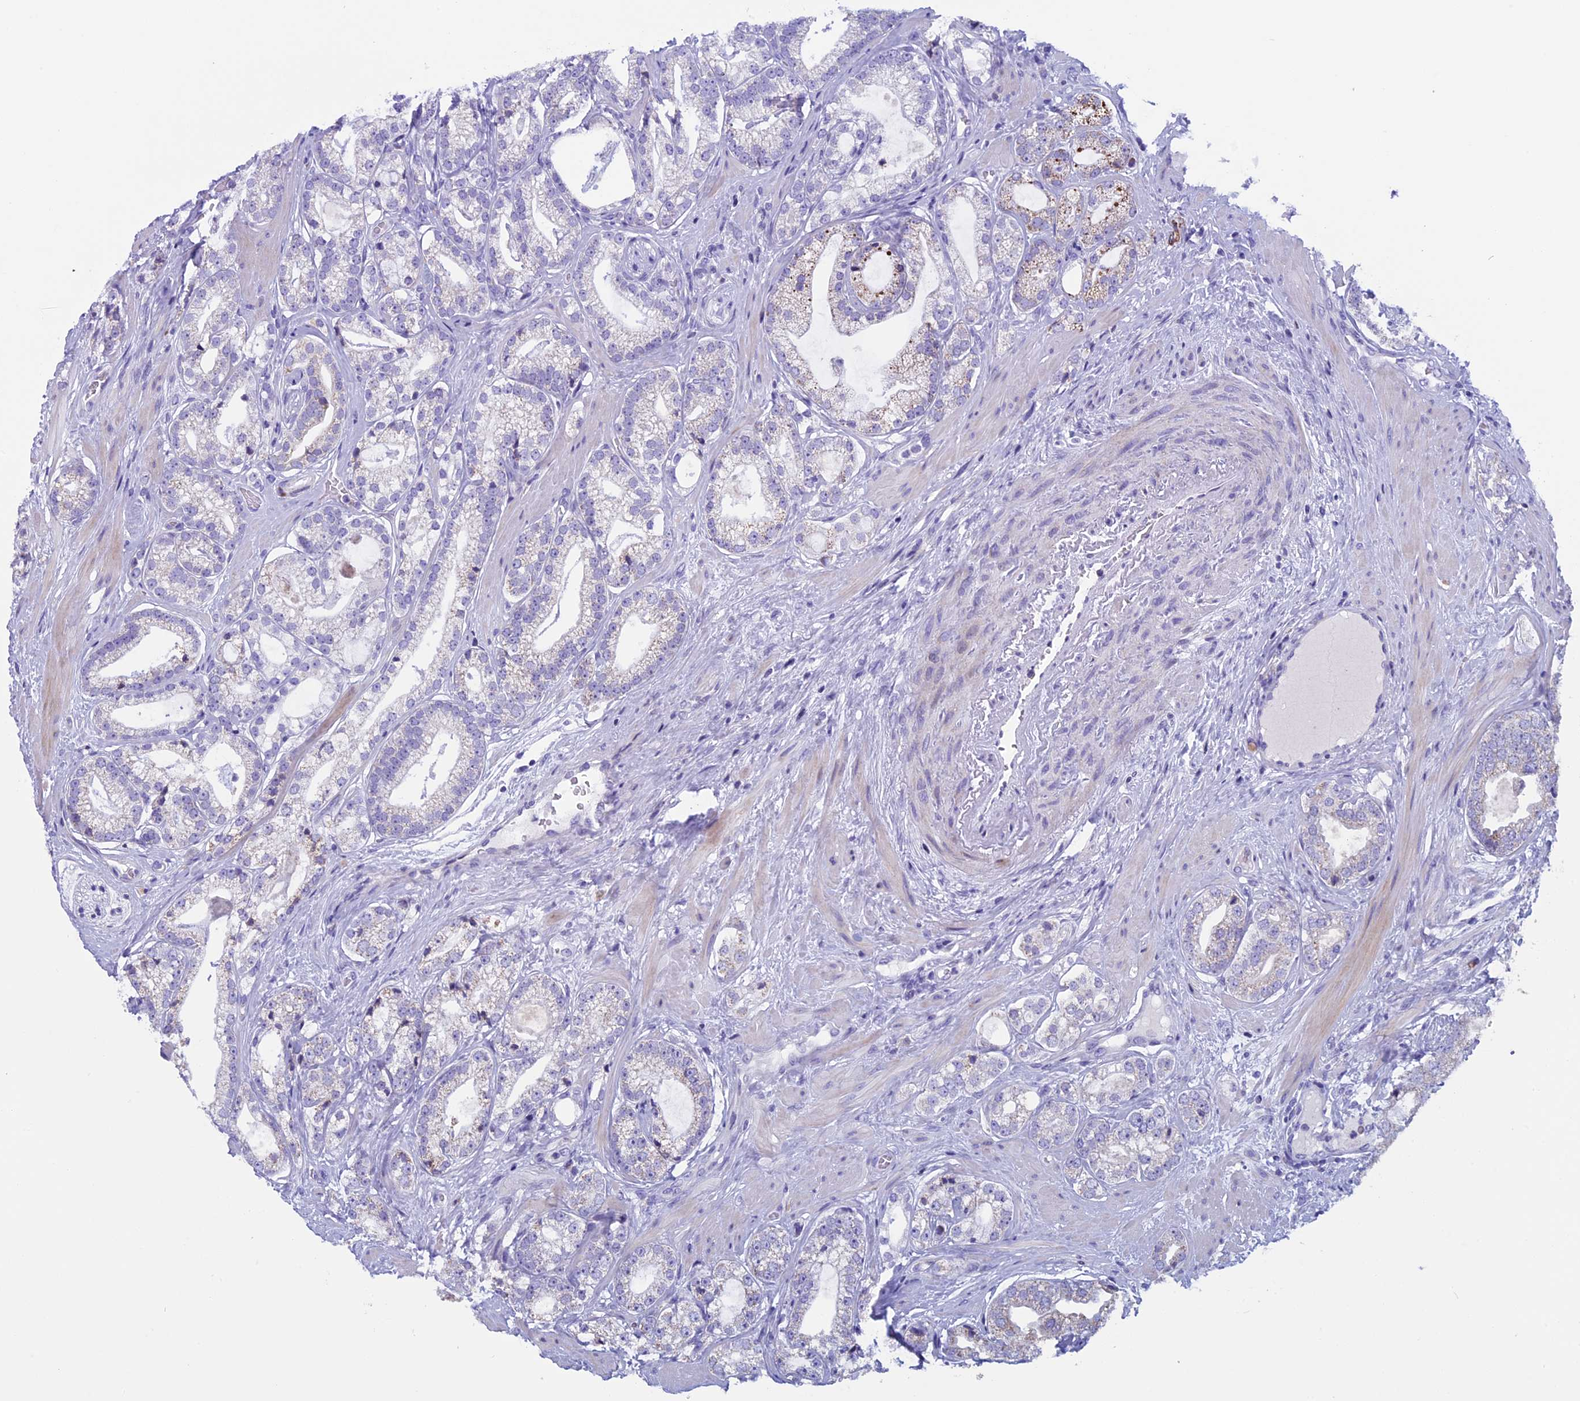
{"staining": {"intensity": "negative", "quantity": "none", "location": "none"}, "tissue": "prostate cancer", "cell_type": "Tumor cells", "image_type": "cancer", "snomed": [{"axis": "morphology", "description": "Adenocarcinoma, High grade"}, {"axis": "topography", "description": "Prostate"}], "caption": "The histopathology image displays no staining of tumor cells in prostate cancer (adenocarcinoma (high-grade)).", "gene": "ZNF563", "patient": {"sex": "male", "age": 60}}